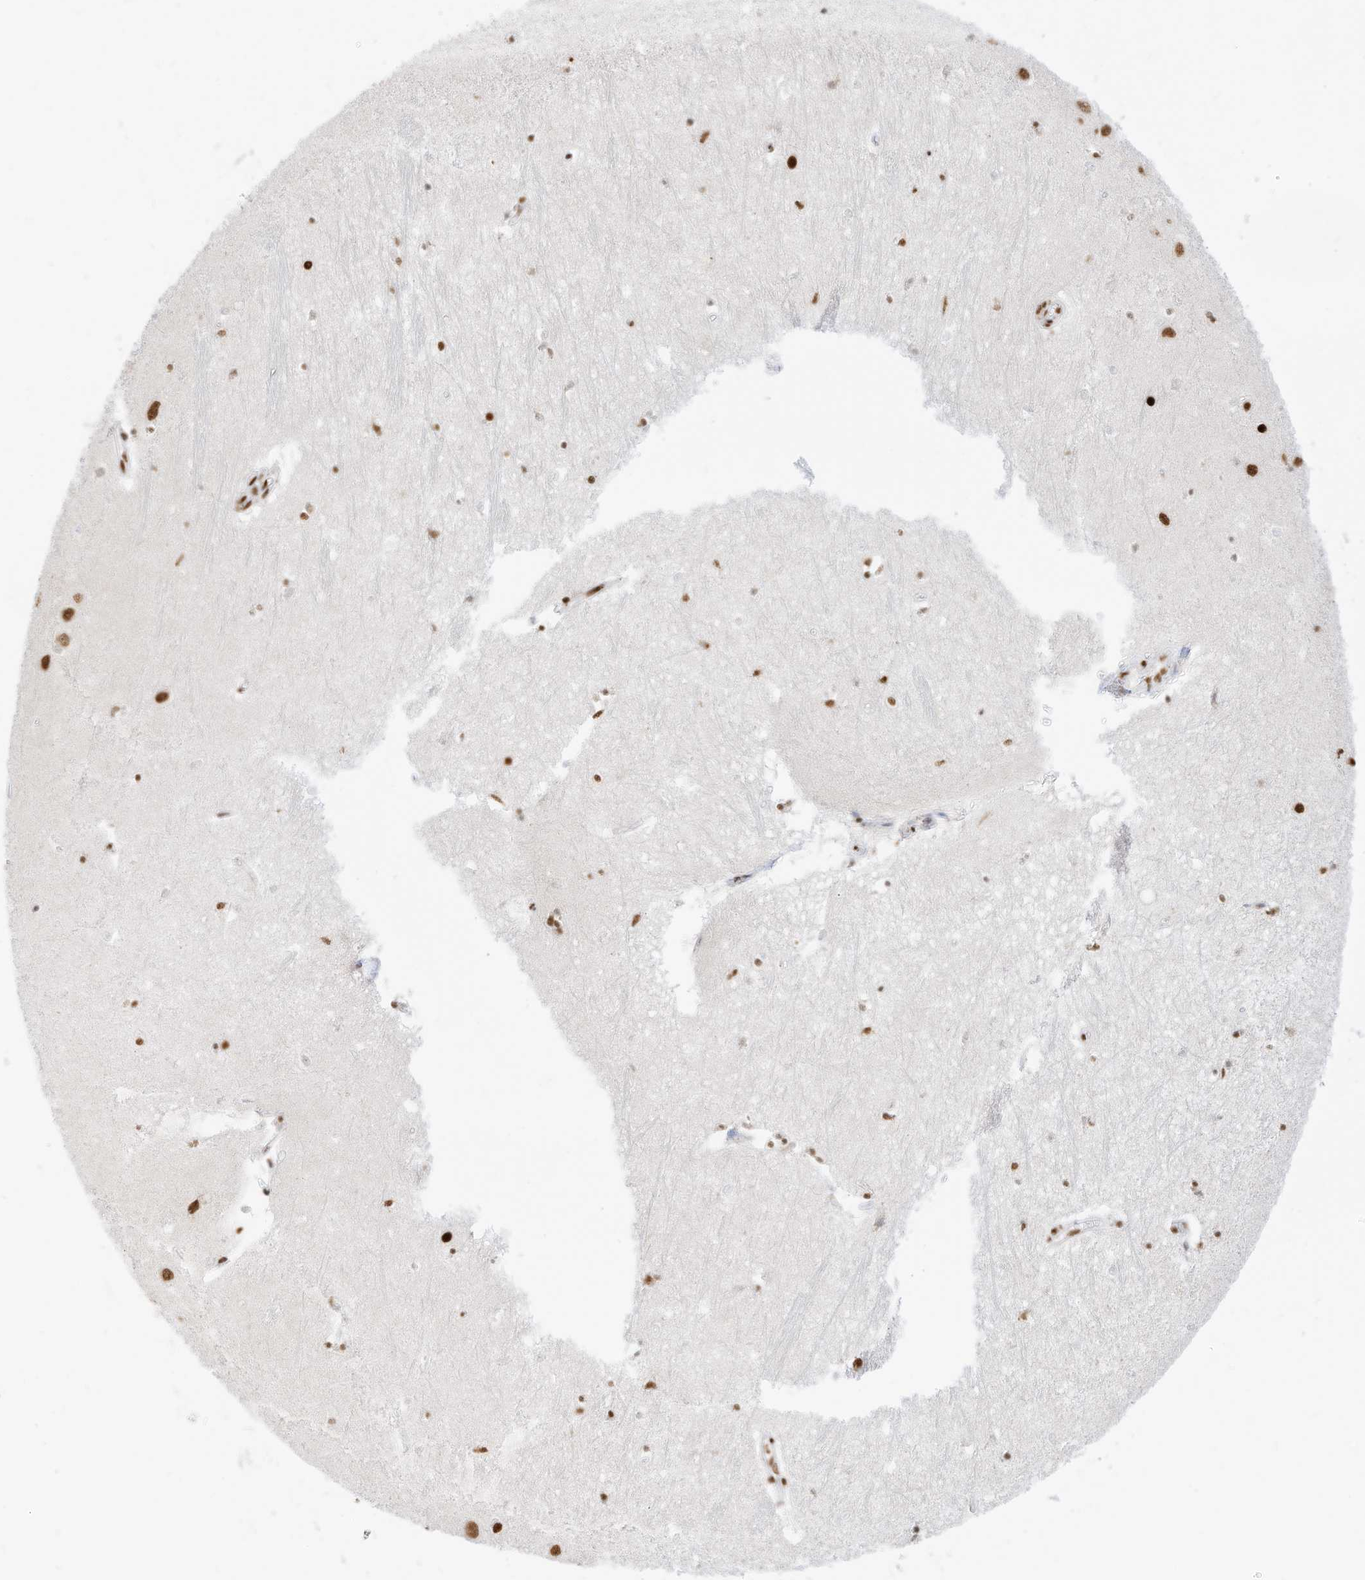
{"staining": {"intensity": "moderate", "quantity": "25%-75%", "location": "nuclear"}, "tissue": "hippocampus", "cell_type": "Glial cells", "image_type": "normal", "snomed": [{"axis": "morphology", "description": "Normal tissue, NOS"}, {"axis": "topography", "description": "Hippocampus"}], "caption": "Protein expression analysis of unremarkable hippocampus reveals moderate nuclear staining in about 25%-75% of glial cells. (Stains: DAB in brown, nuclei in blue, Microscopy: brightfield microscopy at high magnification).", "gene": "SMARCA2", "patient": {"sex": "female", "age": 64}}